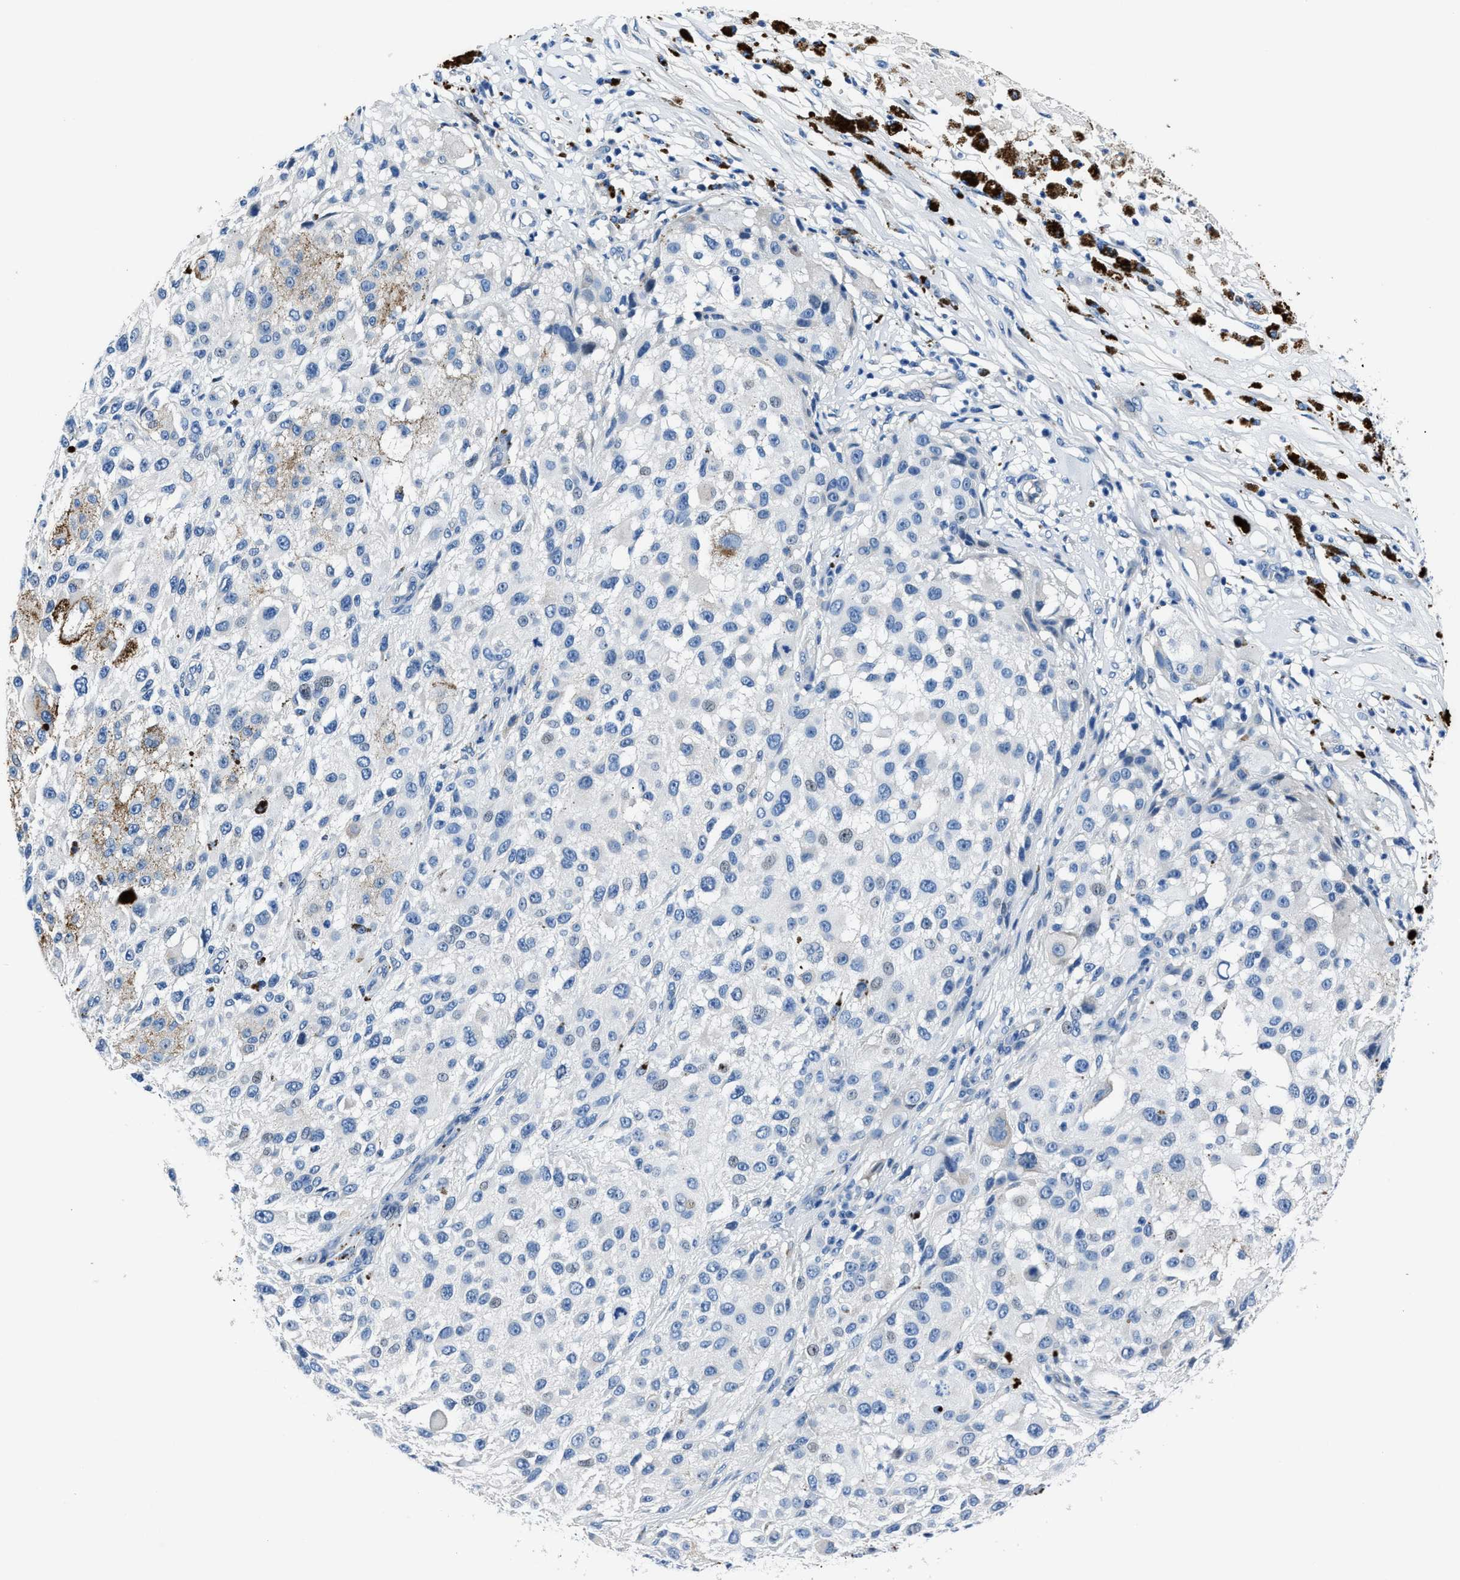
{"staining": {"intensity": "negative", "quantity": "none", "location": "none"}, "tissue": "melanoma", "cell_type": "Tumor cells", "image_type": "cancer", "snomed": [{"axis": "morphology", "description": "Necrosis, NOS"}, {"axis": "morphology", "description": "Malignant melanoma, NOS"}, {"axis": "topography", "description": "Skin"}], "caption": "Malignant melanoma stained for a protein using immunohistochemistry displays no expression tumor cells.", "gene": "NACAD", "patient": {"sex": "female", "age": 87}}